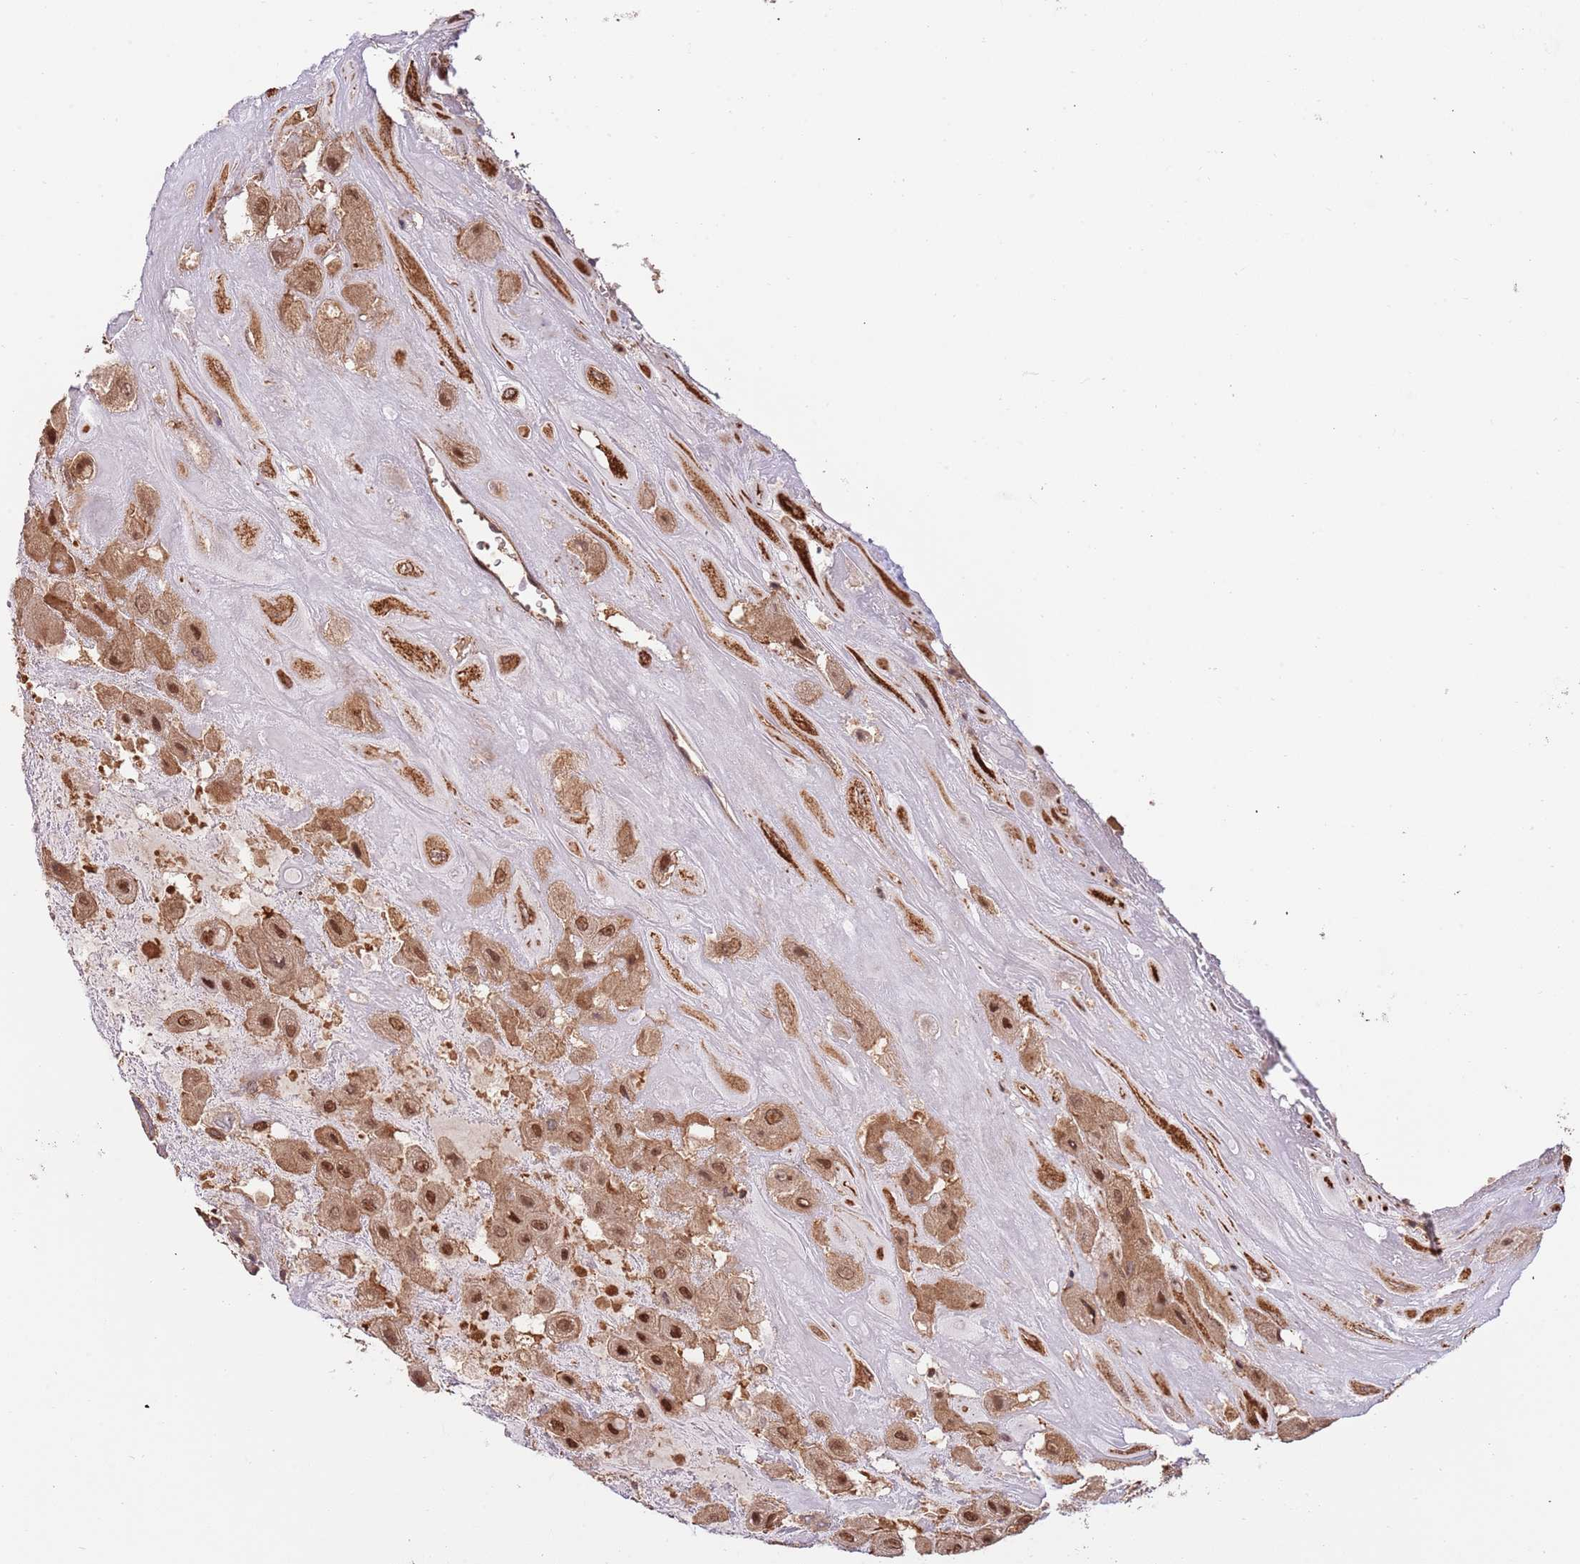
{"staining": {"intensity": "moderate", "quantity": ">75%", "location": "cytoplasmic/membranous,nuclear"}, "tissue": "placenta", "cell_type": "Decidual cells", "image_type": "normal", "snomed": [{"axis": "morphology", "description": "Normal tissue, NOS"}, {"axis": "topography", "description": "Placenta"}], "caption": "The immunohistochemical stain labels moderate cytoplasmic/membranous,nuclear expression in decidual cells of normal placenta. (DAB (3,3'-diaminobenzidine) = brown stain, brightfield microscopy at high magnification).", "gene": "RIF1", "patient": {"sex": "female", "age": 32}}